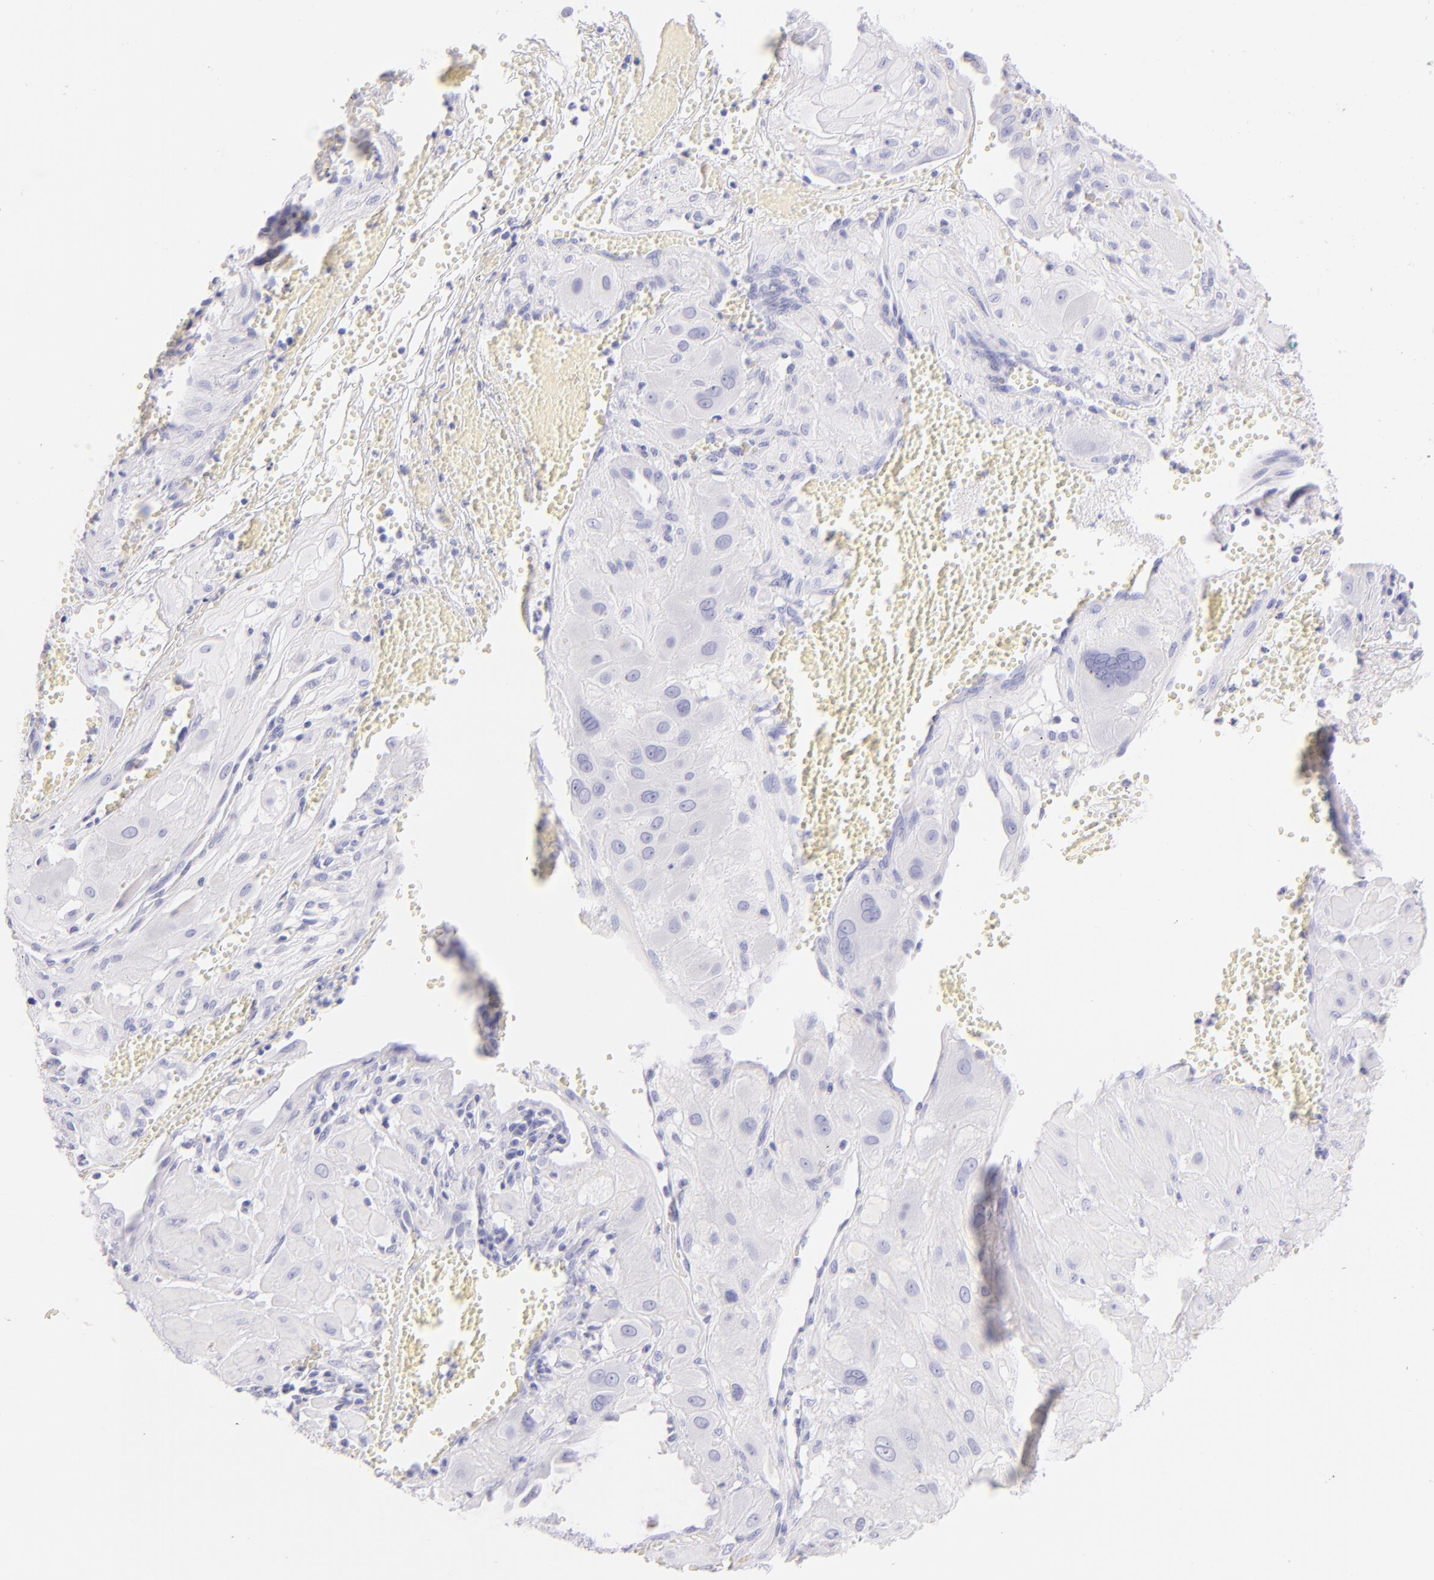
{"staining": {"intensity": "negative", "quantity": "none", "location": "none"}, "tissue": "cervical cancer", "cell_type": "Tumor cells", "image_type": "cancer", "snomed": [{"axis": "morphology", "description": "Squamous cell carcinoma, NOS"}, {"axis": "topography", "description": "Cervix"}], "caption": "Immunohistochemical staining of cervical cancer exhibits no significant positivity in tumor cells.", "gene": "SDC1", "patient": {"sex": "female", "age": 34}}